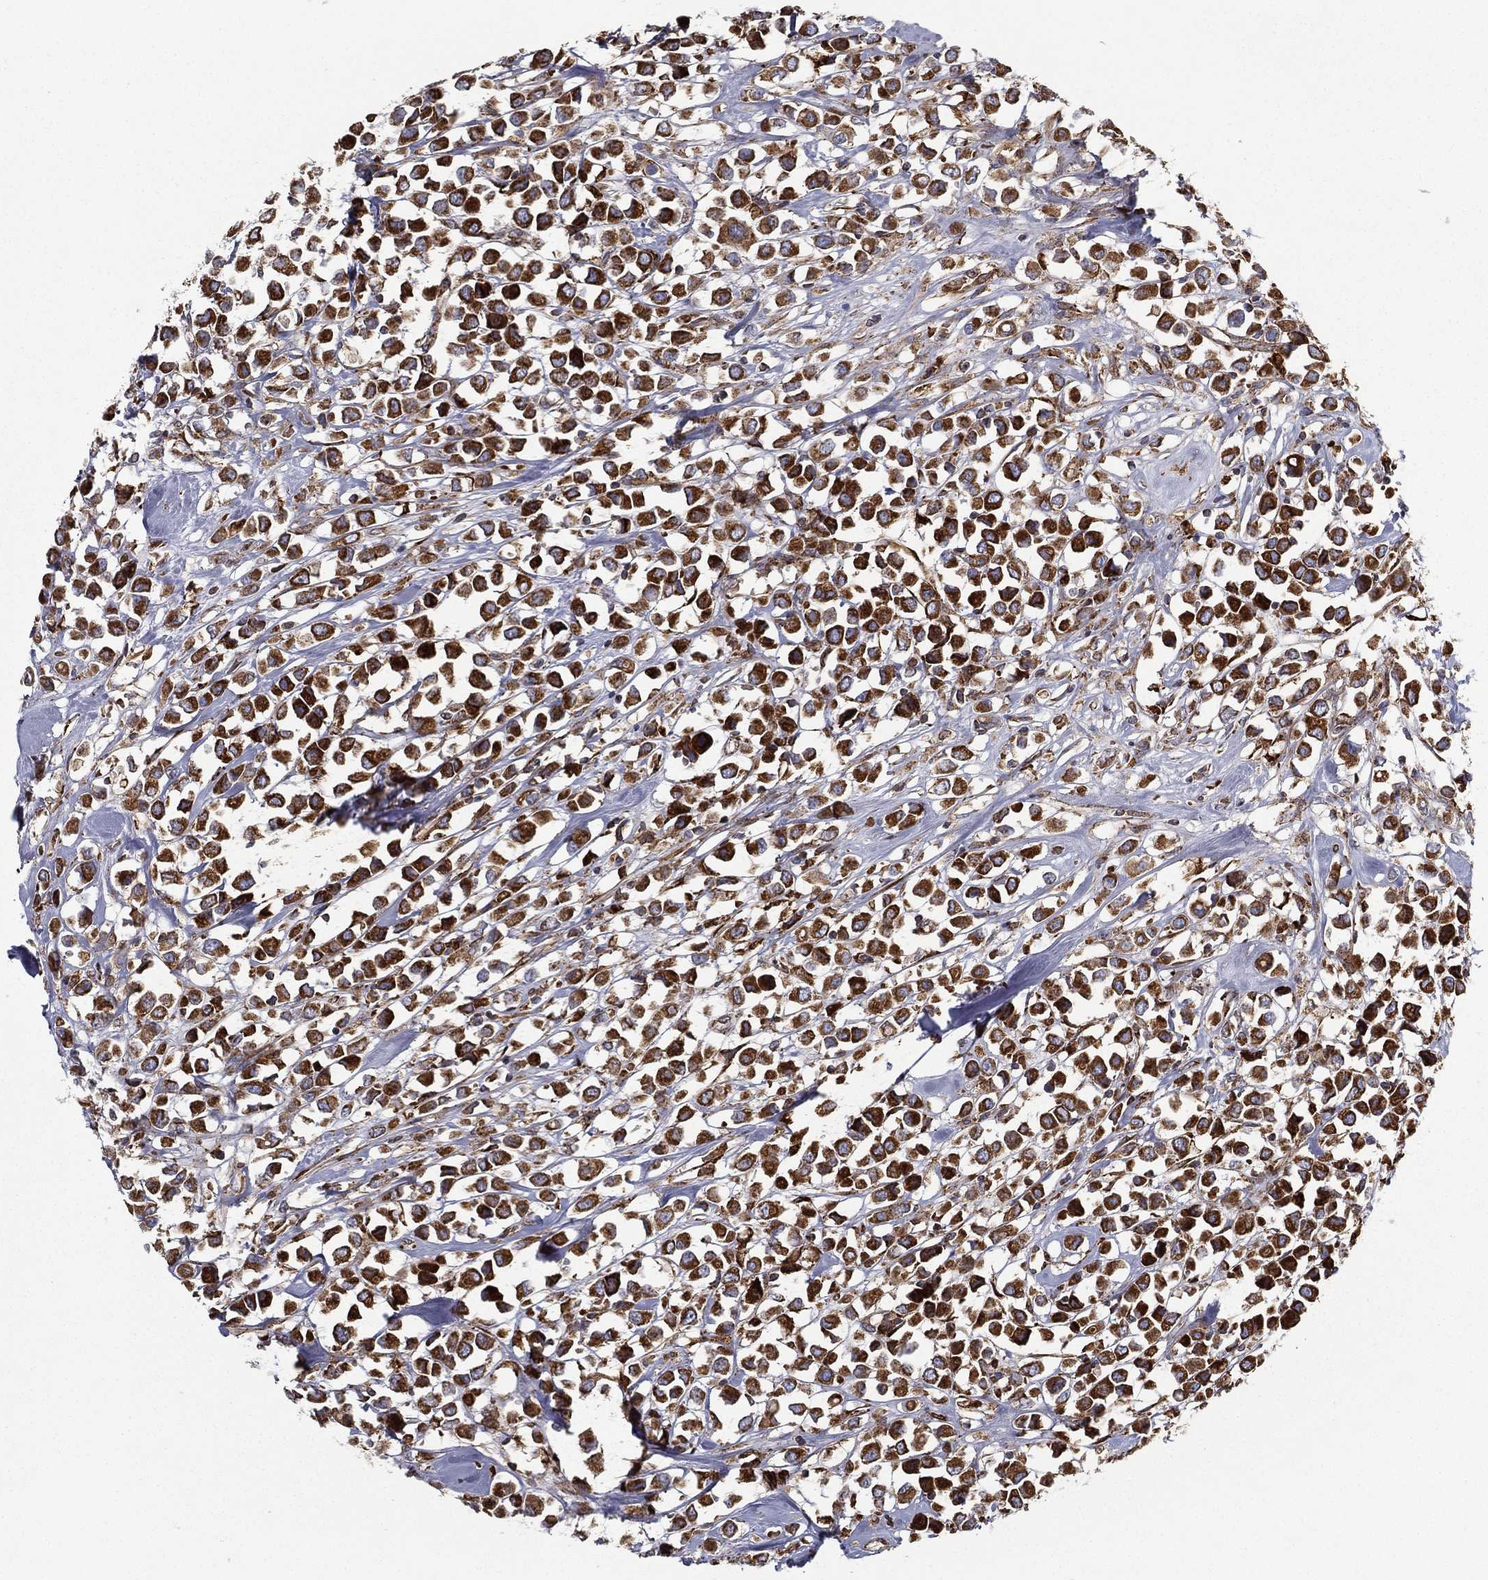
{"staining": {"intensity": "strong", "quantity": ">75%", "location": "cytoplasmic/membranous"}, "tissue": "breast cancer", "cell_type": "Tumor cells", "image_type": "cancer", "snomed": [{"axis": "morphology", "description": "Duct carcinoma"}, {"axis": "topography", "description": "Breast"}], "caption": "This histopathology image reveals IHC staining of breast infiltrating ductal carcinoma, with high strong cytoplasmic/membranous expression in about >75% of tumor cells.", "gene": "MT-CYB", "patient": {"sex": "female", "age": 61}}